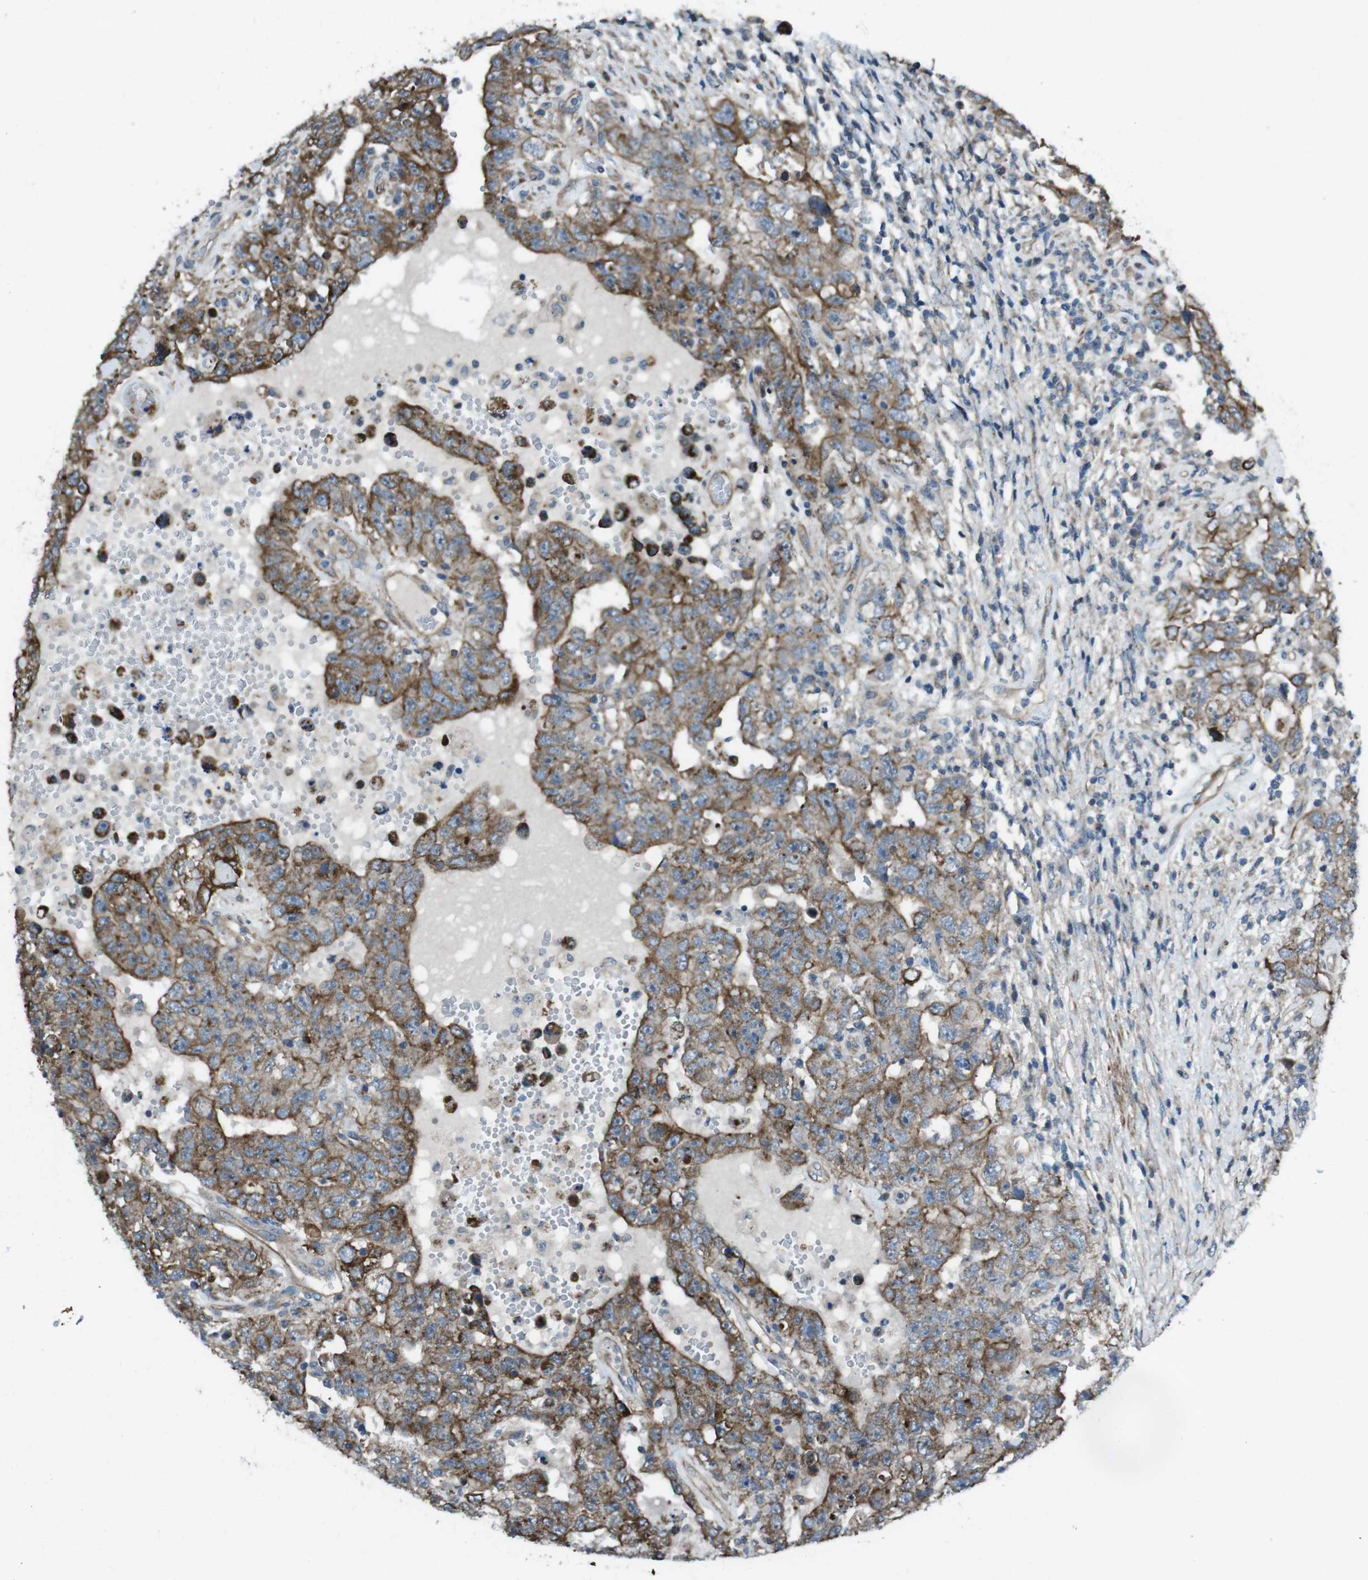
{"staining": {"intensity": "moderate", "quantity": ">75%", "location": "cytoplasmic/membranous"}, "tissue": "testis cancer", "cell_type": "Tumor cells", "image_type": "cancer", "snomed": [{"axis": "morphology", "description": "Carcinoma, Embryonal, NOS"}, {"axis": "topography", "description": "Testis"}], "caption": "Immunohistochemistry (IHC) photomicrograph of human testis cancer stained for a protein (brown), which displays medium levels of moderate cytoplasmic/membranous staining in about >75% of tumor cells.", "gene": "FAM174B", "patient": {"sex": "male", "age": 26}}